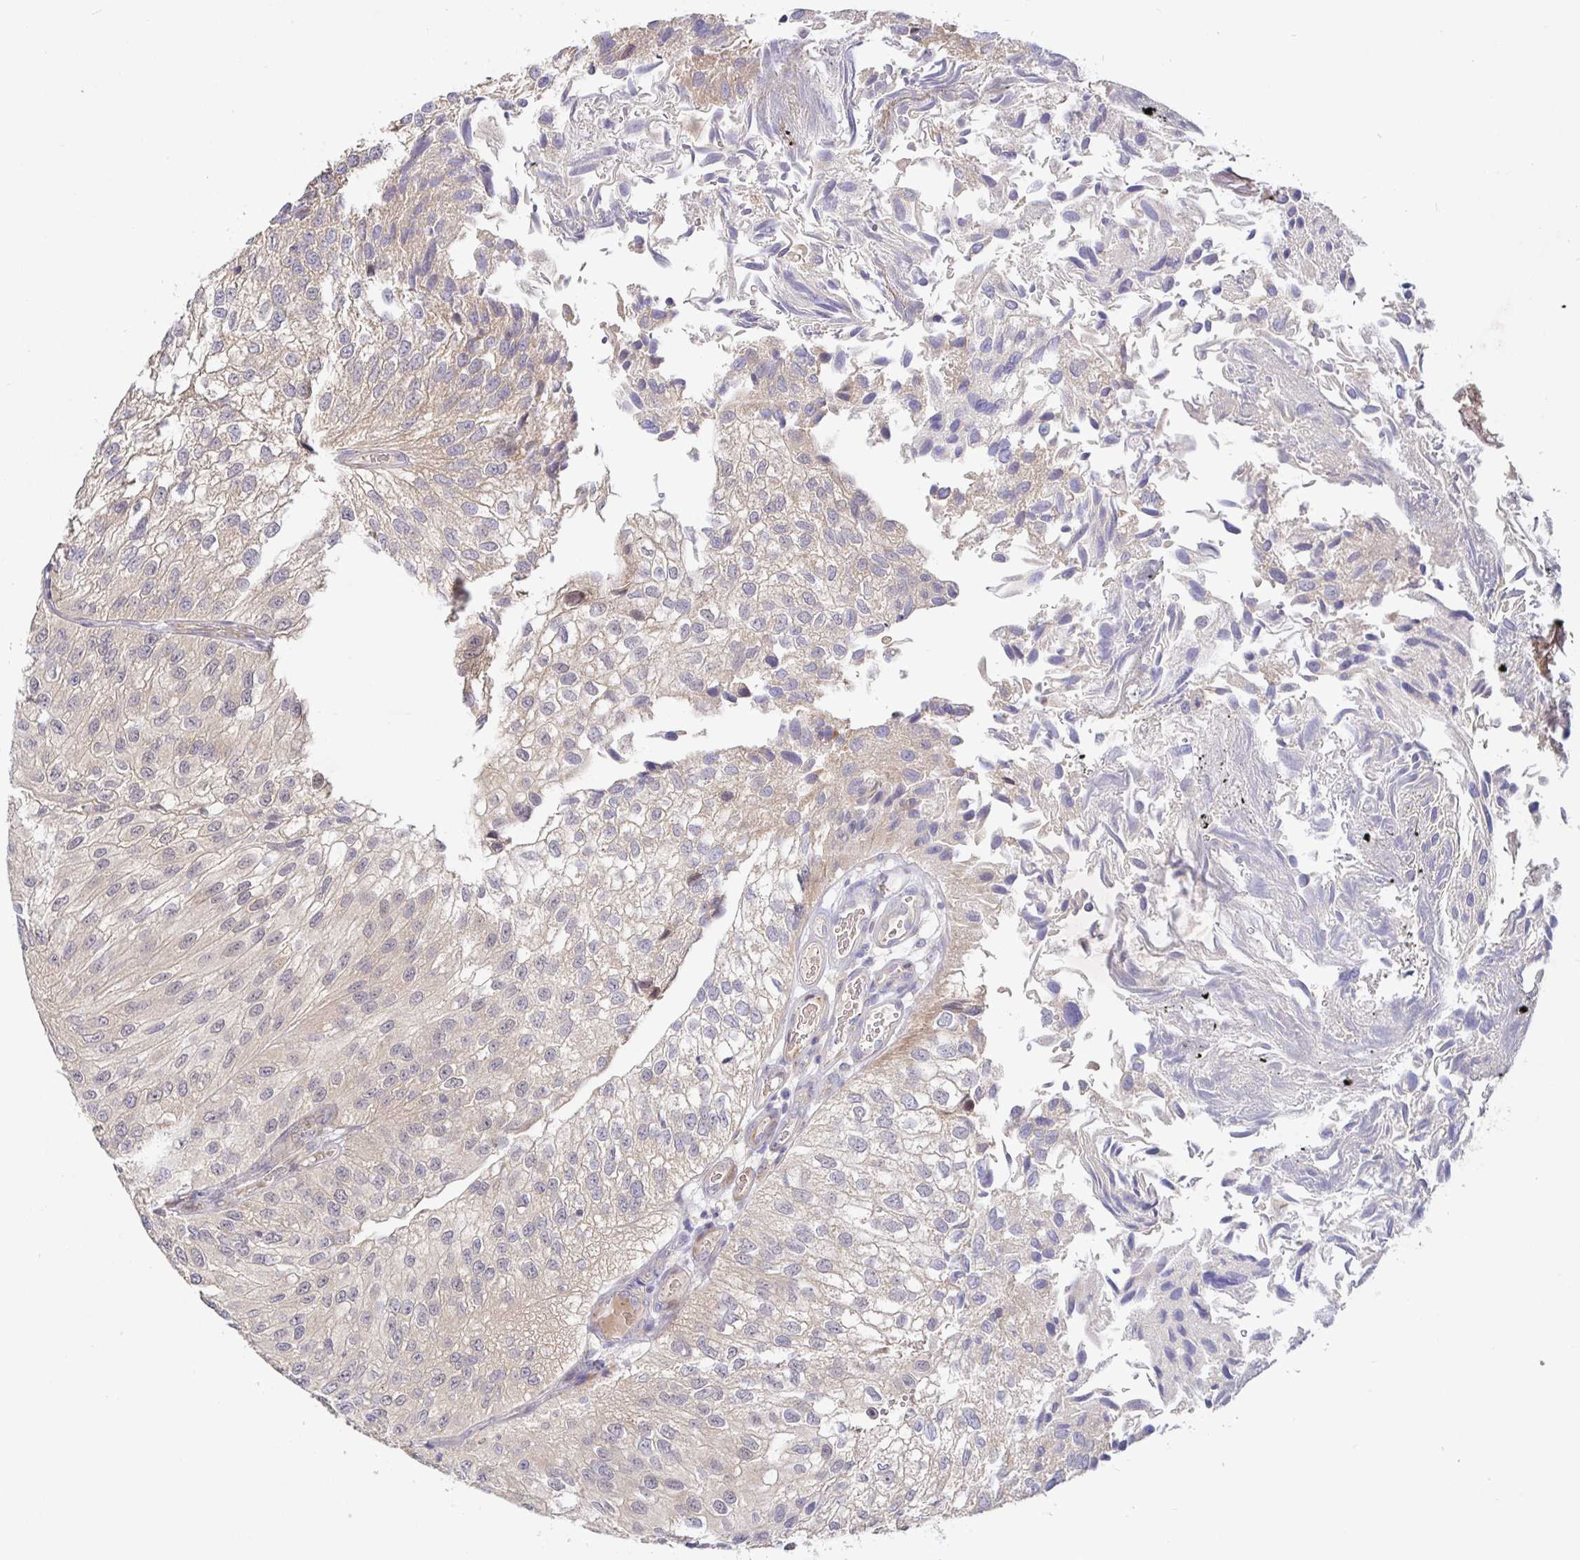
{"staining": {"intensity": "weak", "quantity": "<25%", "location": "cytoplasmic/membranous"}, "tissue": "urothelial cancer", "cell_type": "Tumor cells", "image_type": "cancer", "snomed": [{"axis": "morphology", "description": "Urothelial carcinoma, NOS"}, {"axis": "topography", "description": "Urinary bladder"}], "caption": "Immunohistochemistry (IHC) micrograph of neoplastic tissue: urothelial cancer stained with DAB demonstrates no significant protein positivity in tumor cells. (DAB (3,3'-diaminobenzidine) immunohistochemistry (IHC), high magnification).", "gene": "ZDHHC11", "patient": {"sex": "male", "age": 87}}